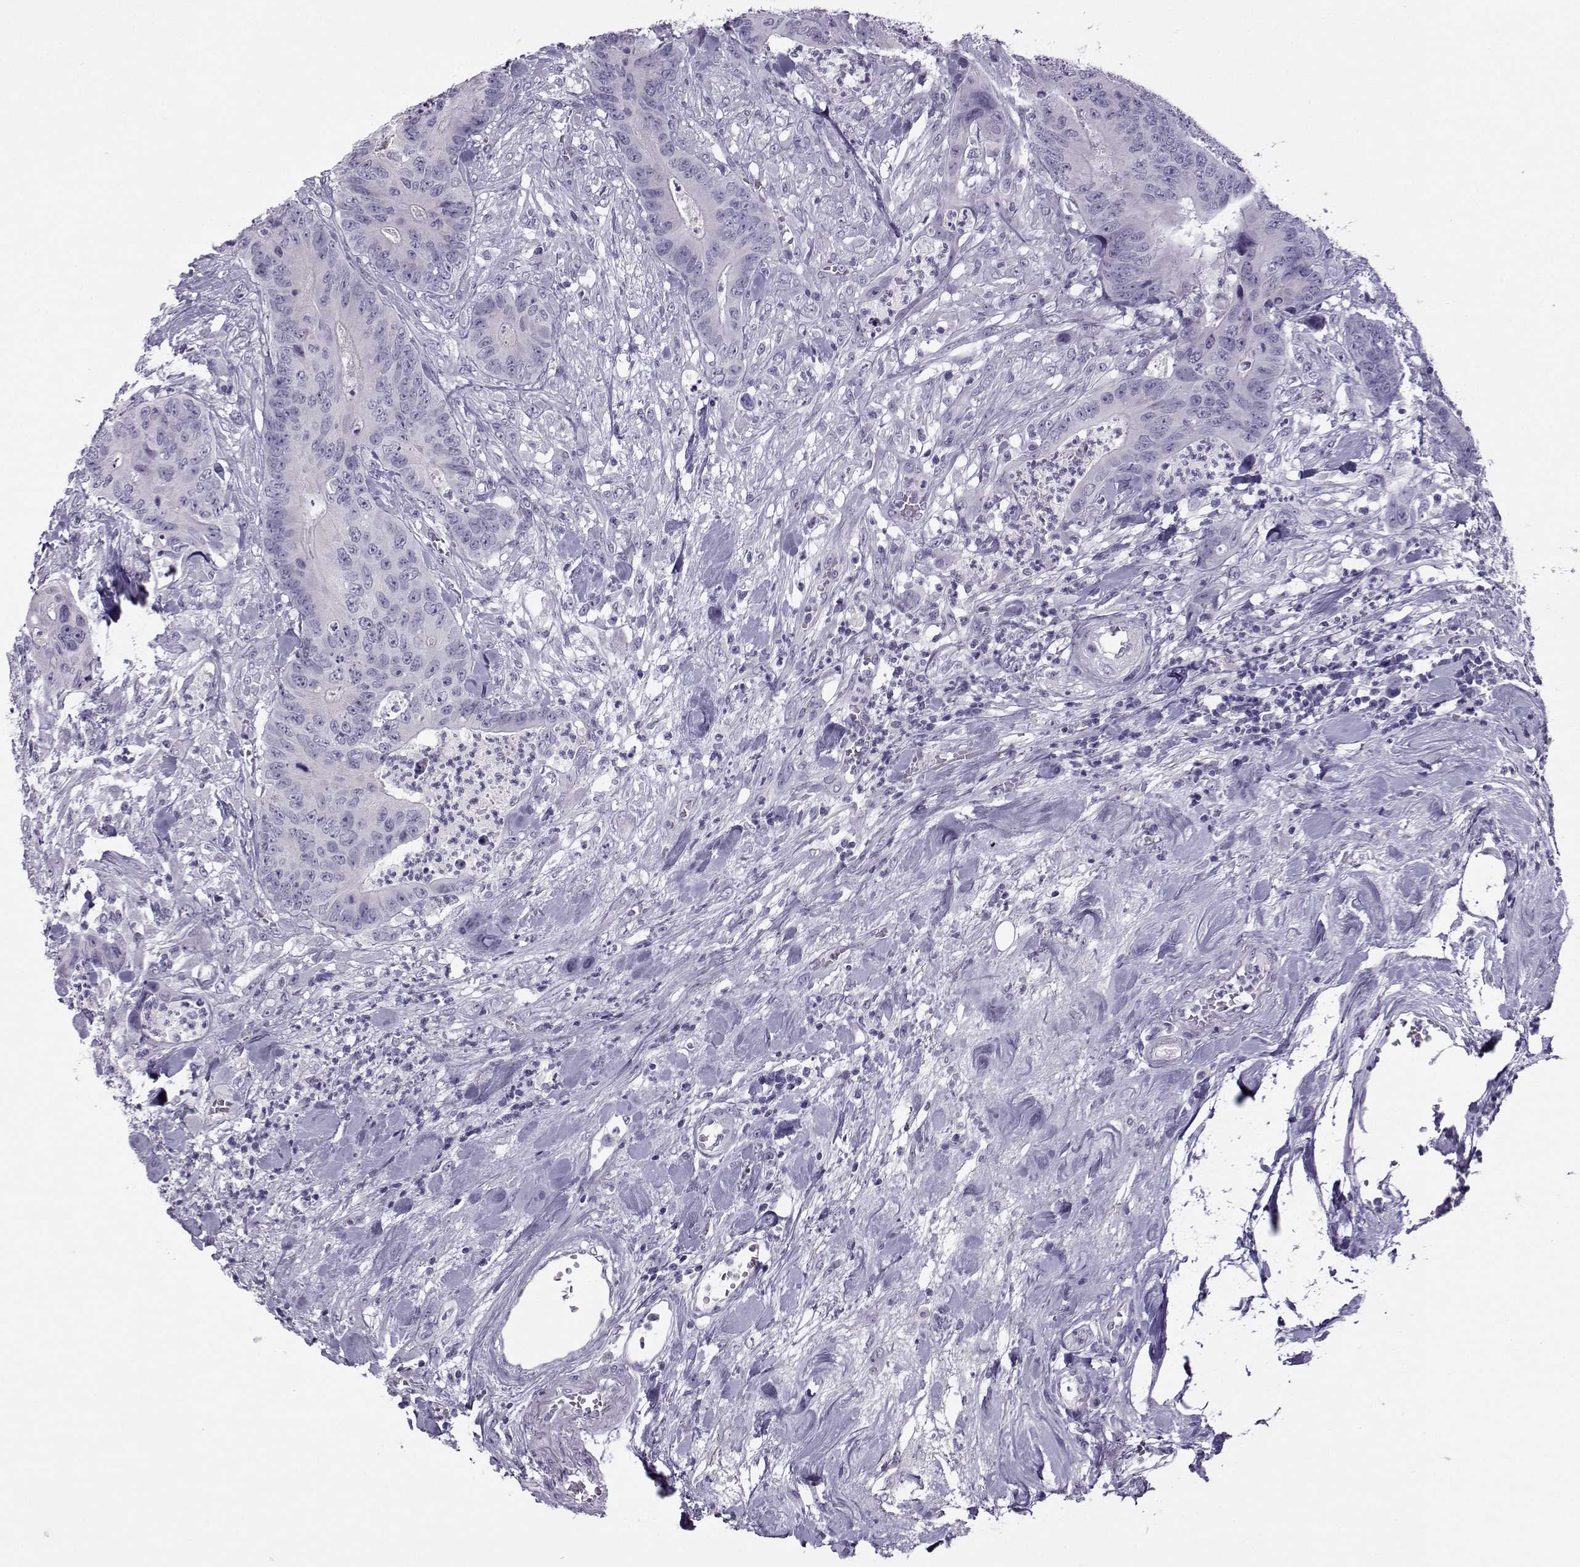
{"staining": {"intensity": "negative", "quantity": "none", "location": "none"}, "tissue": "colorectal cancer", "cell_type": "Tumor cells", "image_type": "cancer", "snomed": [{"axis": "morphology", "description": "Adenocarcinoma, NOS"}, {"axis": "topography", "description": "Colon"}], "caption": "Histopathology image shows no protein staining in tumor cells of colorectal adenocarcinoma tissue. (DAB IHC visualized using brightfield microscopy, high magnification).", "gene": "ARMC2", "patient": {"sex": "male", "age": 84}}